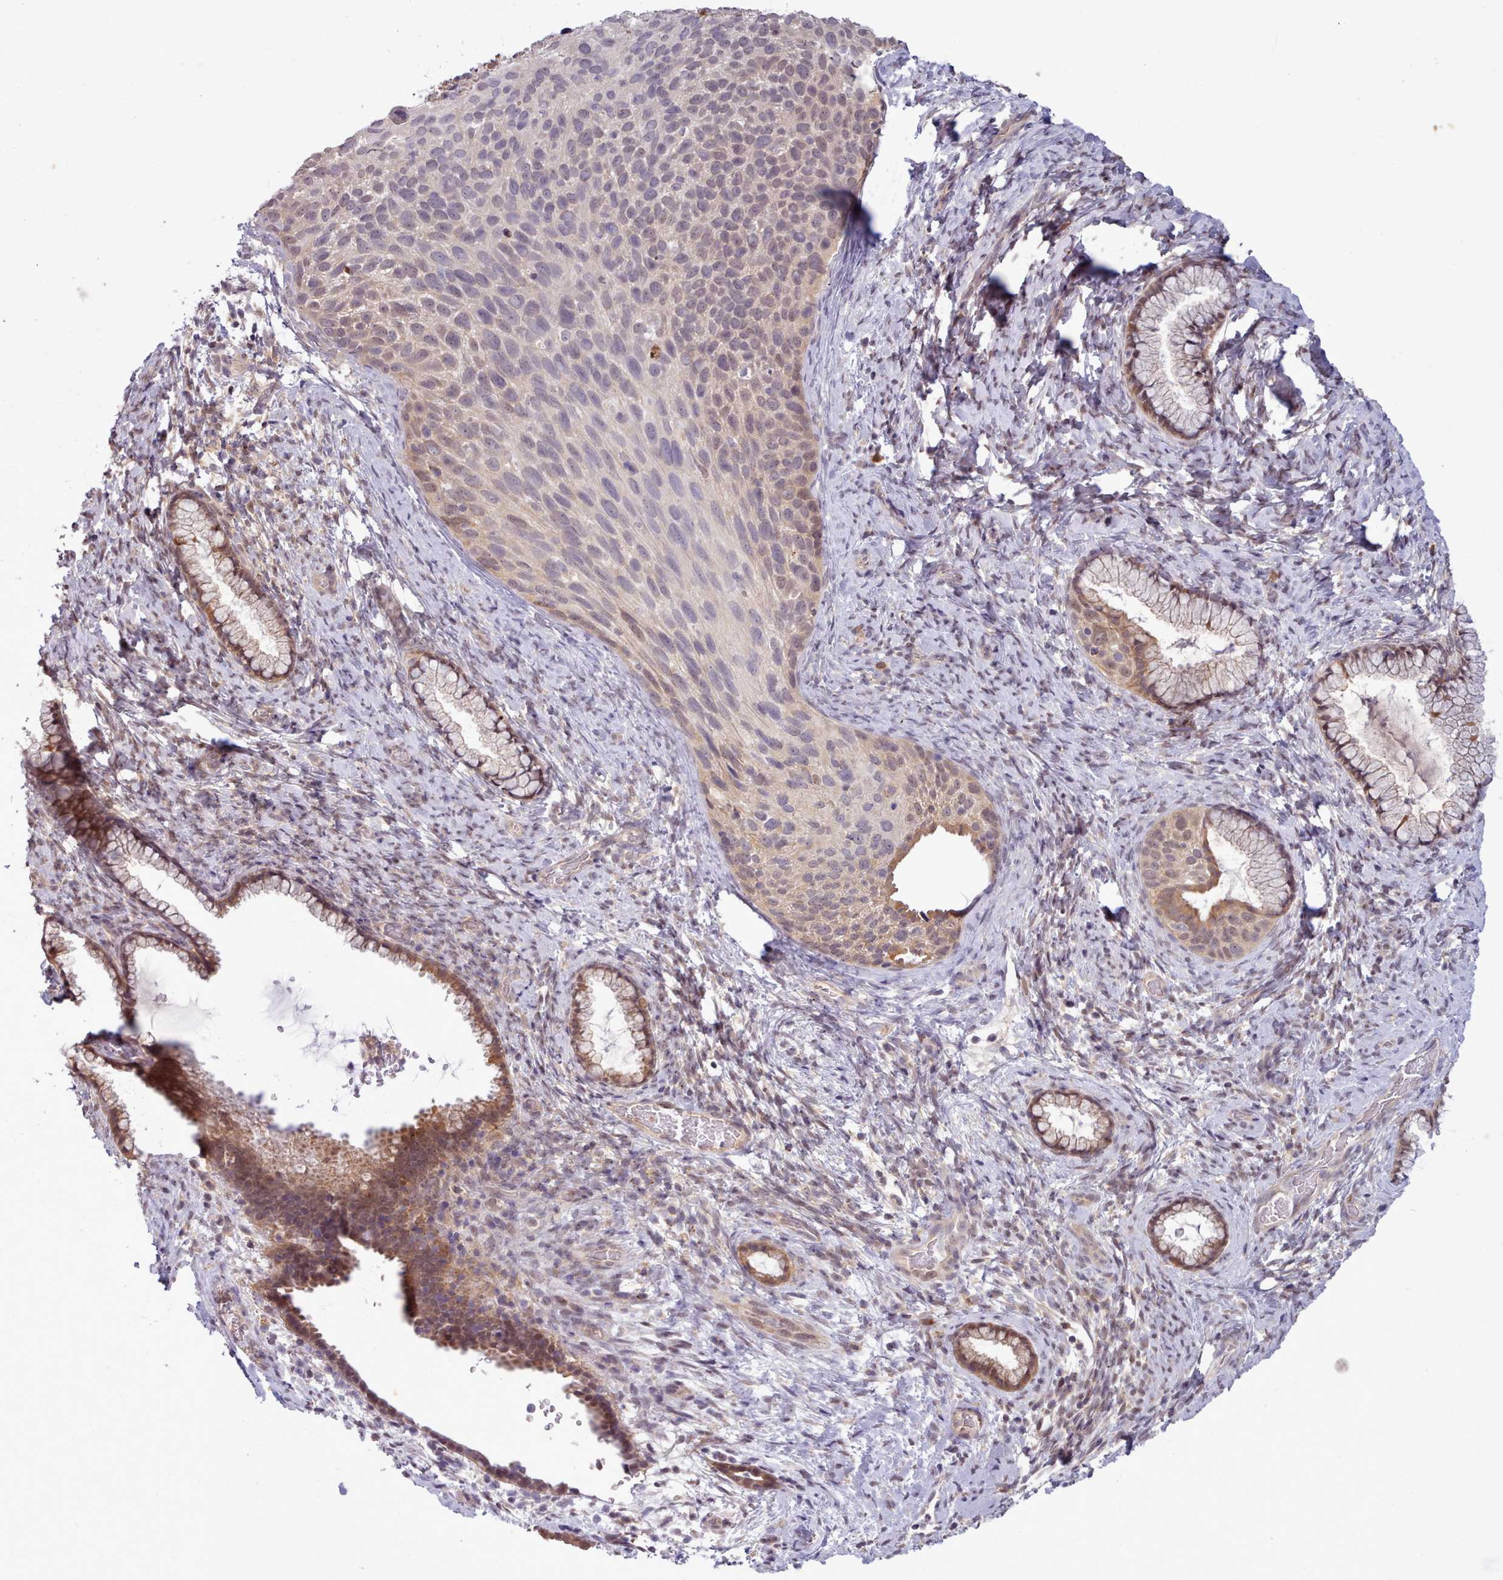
{"staining": {"intensity": "weak", "quantity": "<25%", "location": "nuclear"}, "tissue": "cervical cancer", "cell_type": "Tumor cells", "image_type": "cancer", "snomed": [{"axis": "morphology", "description": "Squamous cell carcinoma, NOS"}, {"axis": "topography", "description": "Cervix"}], "caption": "Tumor cells show no significant protein expression in cervical cancer (squamous cell carcinoma).", "gene": "ARL17A", "patient": {"sex": "female", "age": 80}}